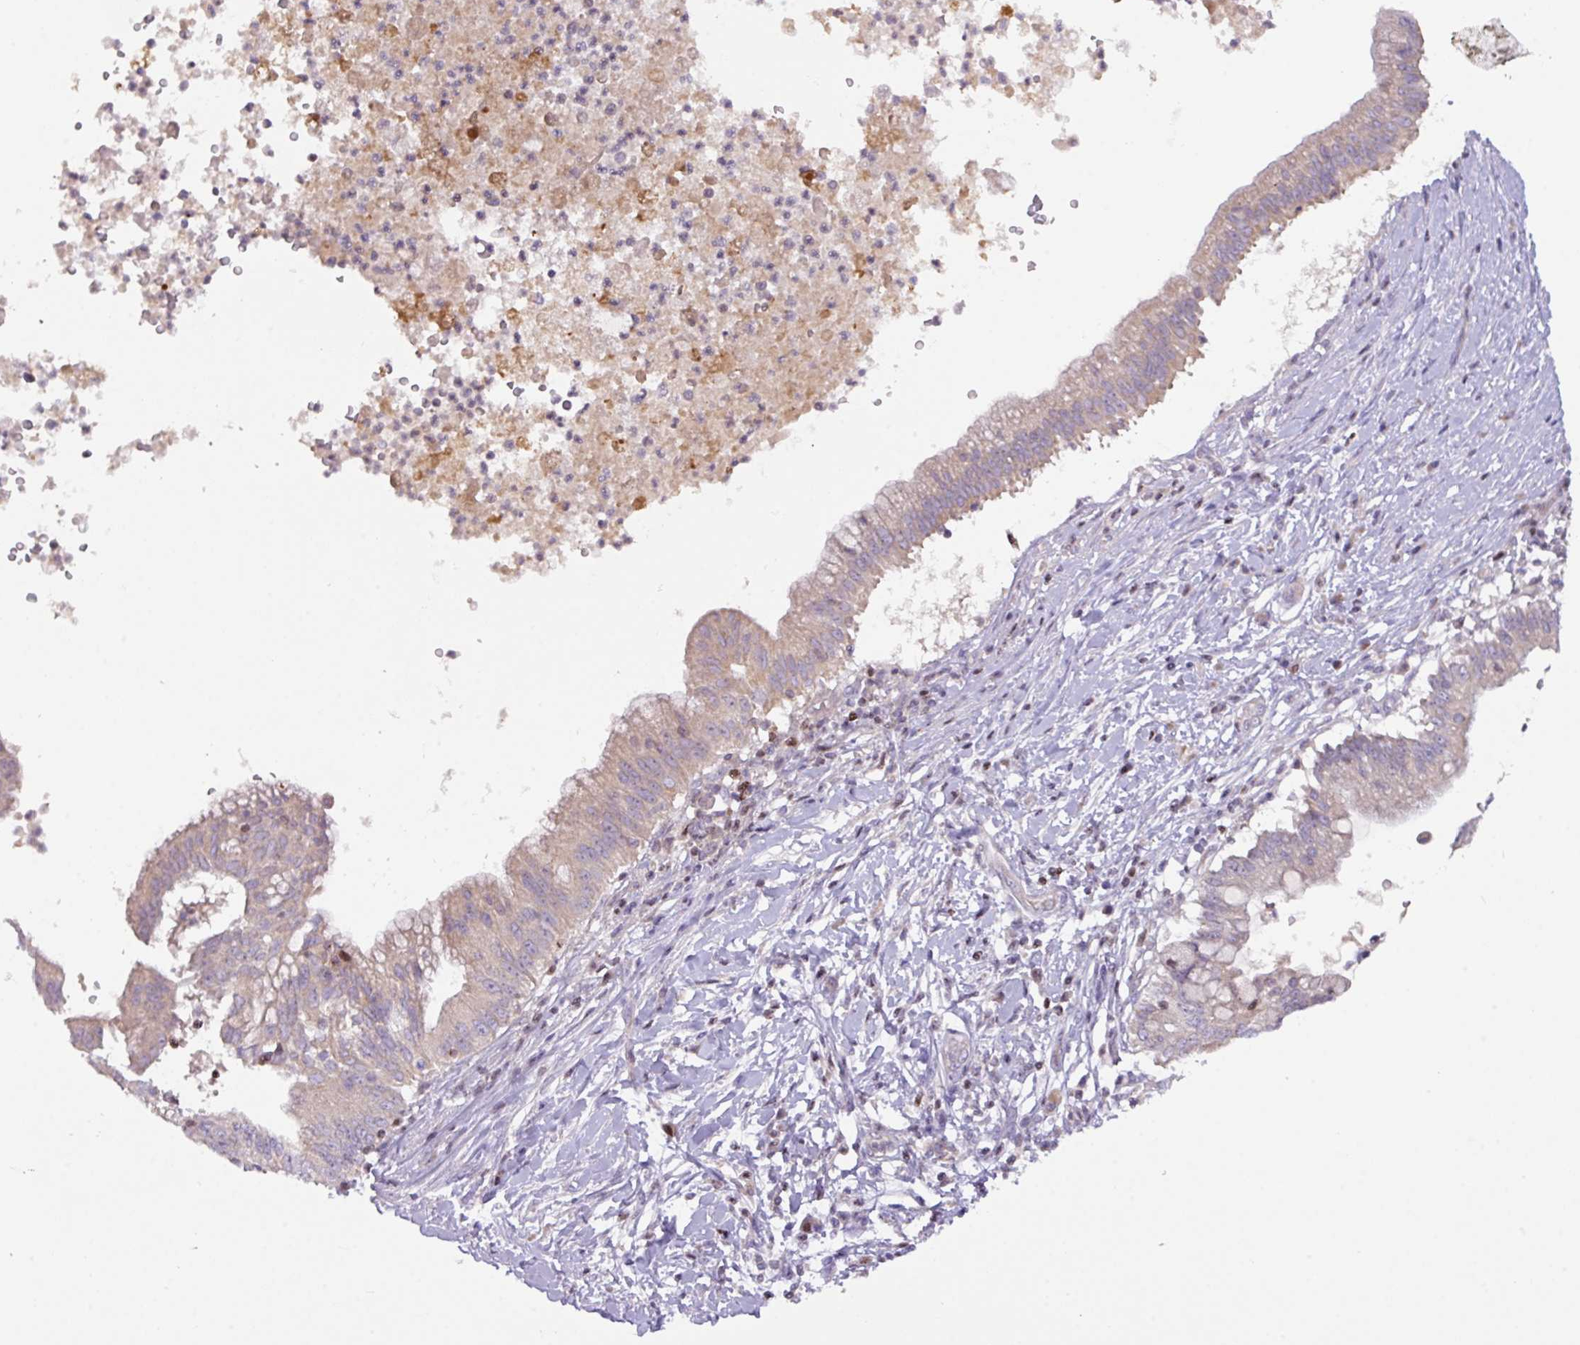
{"staining": {"intensity": "weak", "quantity": ">75%", "location": "cytoplasmic/membranous"}, "tissue": "pancreatic cancer", "cell_type": "Tumor cells", "image_type": "cancer", "snomed": [{"axis": "morphology", "description": "Adenocarcinoma, NOS"}, {"axis": "topography", "description": "Pancreas"}], "caption": "Immunohistochemistry of human pancreatic cancer (adenocarcinoma) demonstrates low levels of weak cytoplasmic/membranous staining in about >75% of tumor cells.", "gene": "ZNF394", "patient": {"sex": "male", "age": 68}}